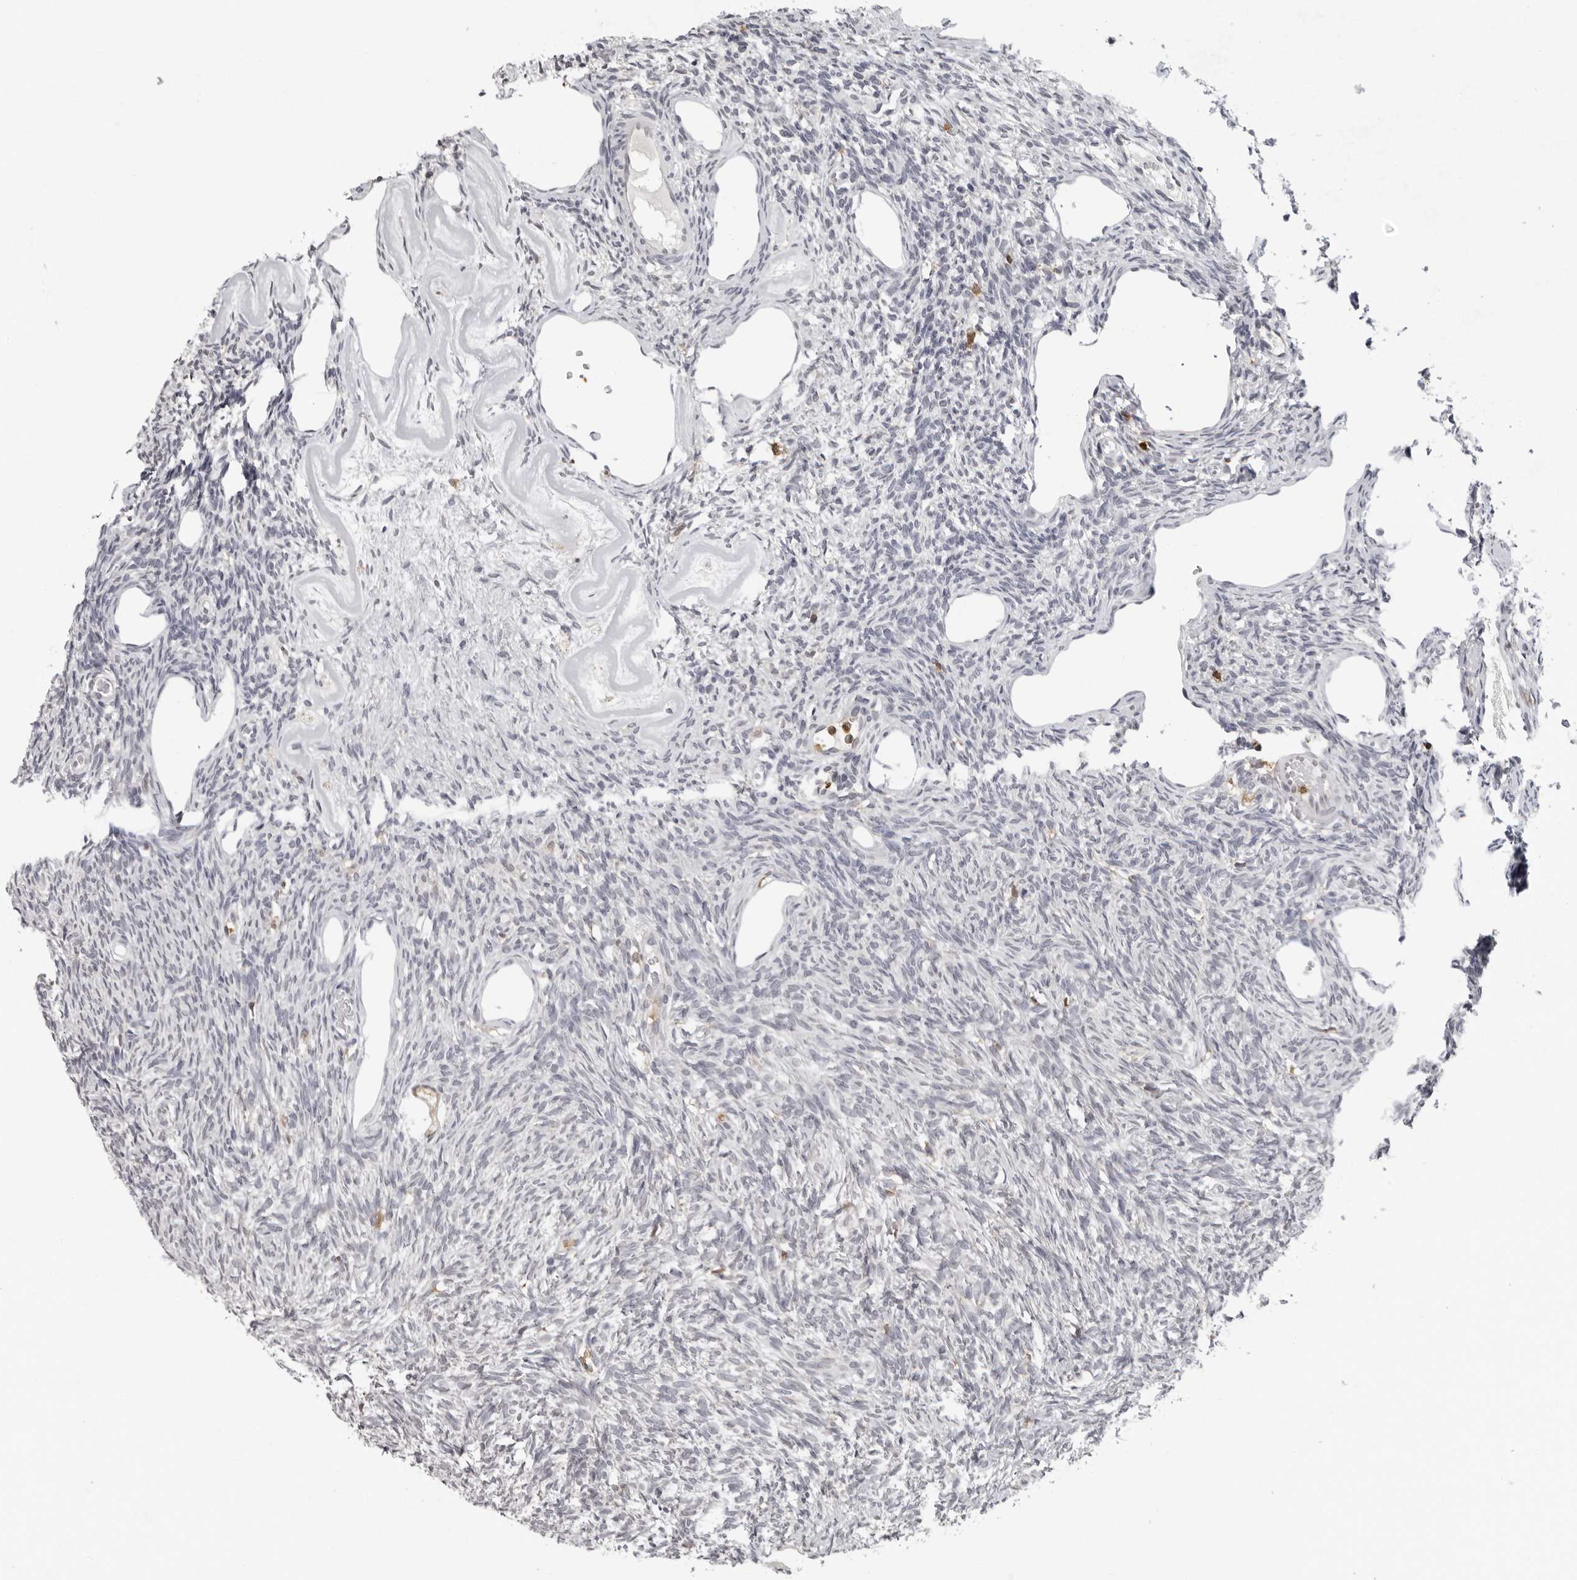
{"staining": {"intensity": "negative", "quantity": "none", "location": "none"}, "tissue": "ovary", "cell_type": "Ovarian stroma cells", "image_type": "normal", "snomed": [{"axis": "morphology", "description": "Normal tissue, NOS"}, {"axis": "topography", "description": "Ovary"}], "caption": "IHC of unremarkable ovary exhibits no expression in ovarian stroma cells.", "gene": "HSPH1", "patient": {"sex": "female", "age": 33}}